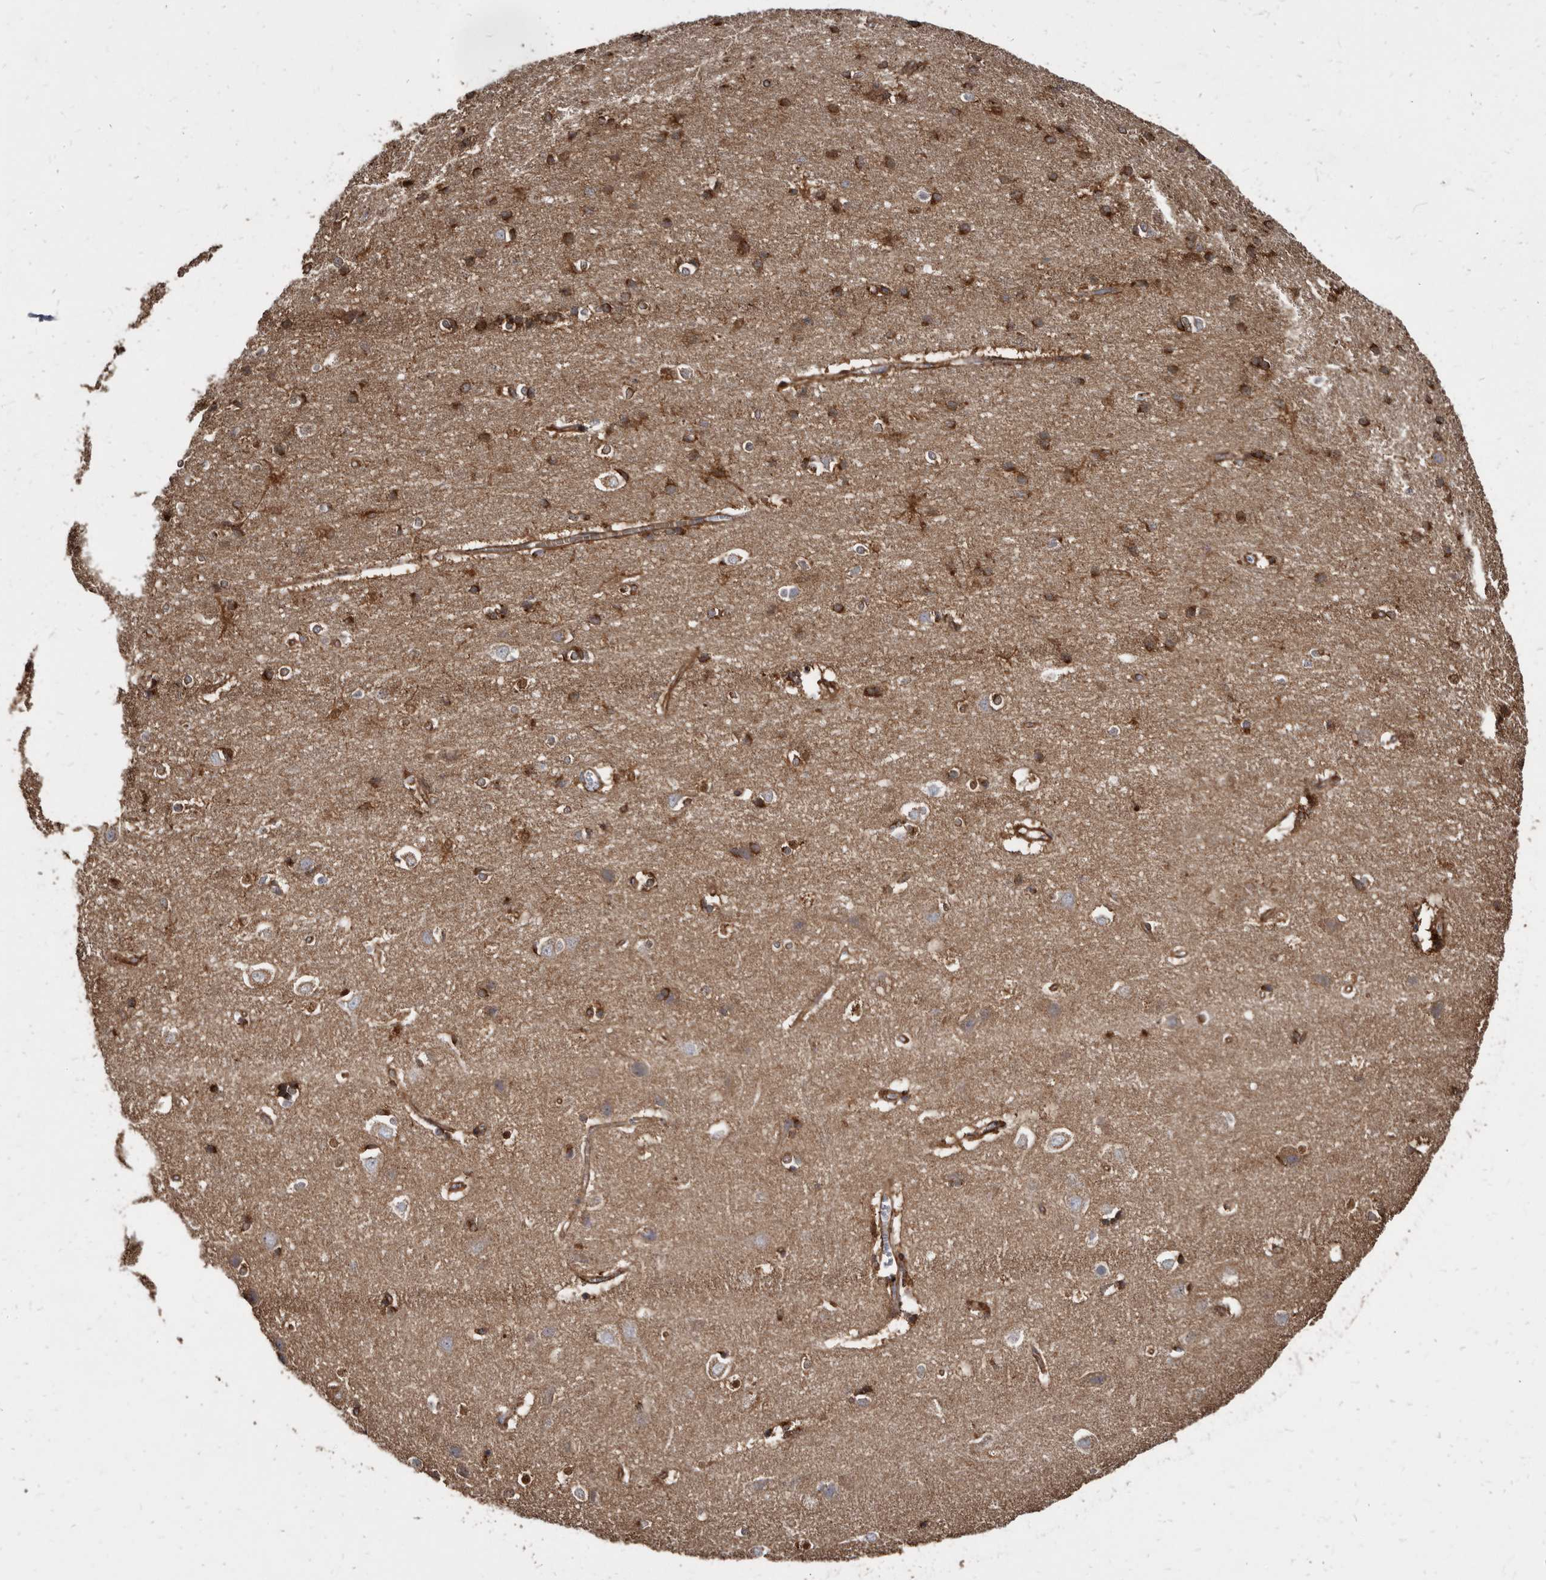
{"staining": {"intensity": "moderate", "quantity": ">75%", "location": "cytoplasmic/membranous"}, "tissue": "cerebral cortex", "cell_type": "Endothelial cells", "image_type": "normal", "snomed": [{"axis": "morphology", "description": "Normal tissue, NOS"}, {"axis": "topography", "description": "Cerebral cortex"}], "caption": "Approximately >75% of endothelial cells in benign human cerebral cortex show moderate cytoplasmic/membranous protein expression as visualized by brown immunohistochemical staining.", "gene": "KCTD20", "patient": {"sex": "male", "age": 54}}